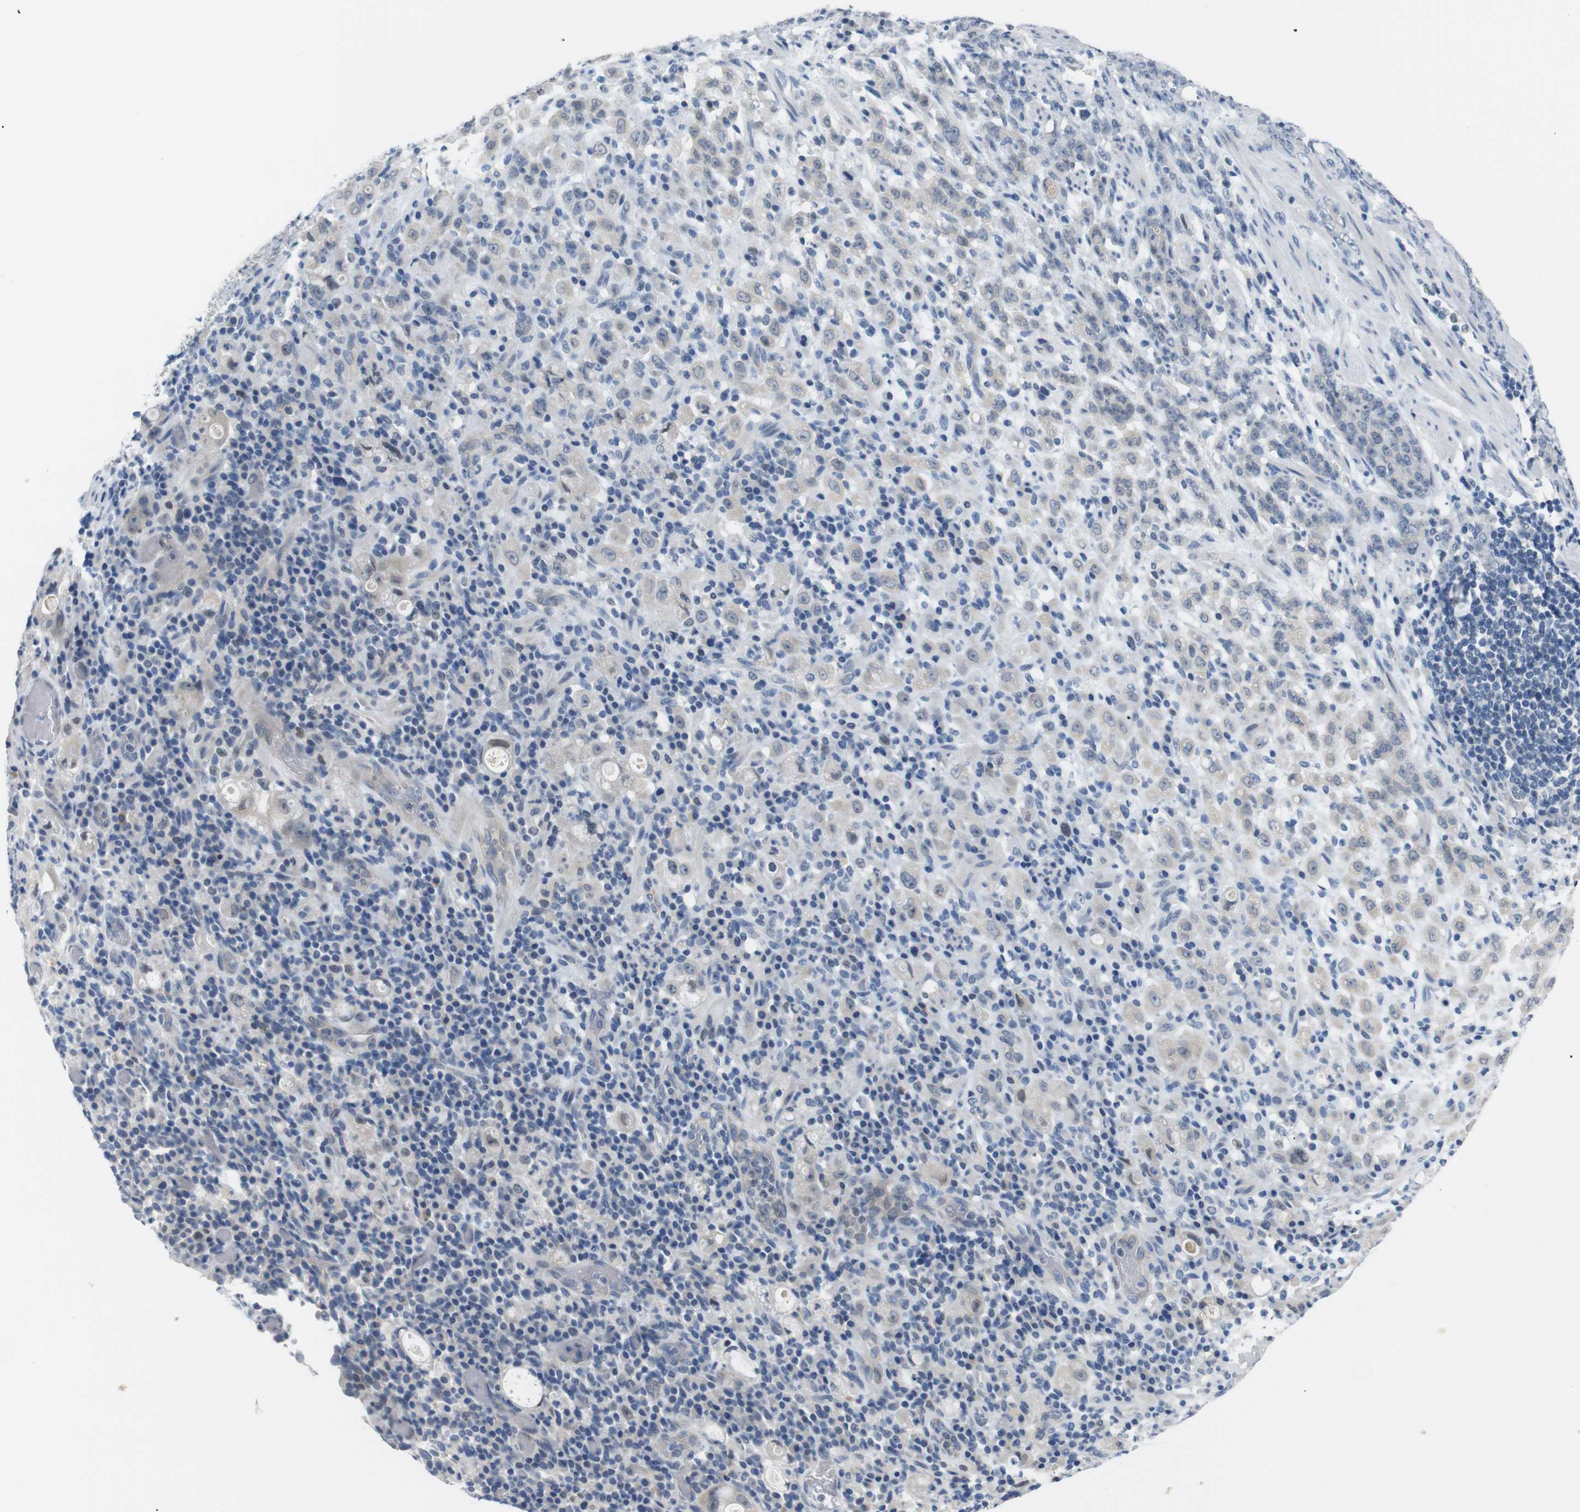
{"staining": {"intensity": "weak", "quantity": "<25%", "location": "cytoplasmic/membranous"}, "tissue": "stomach cancer", "cell_type": "Tumor cells", "image_type": "cancer", "snomed": [{"axis": "morphology", "description": "Adenocarcinoma, NOS"}, {"axis": "topography", "description": "Stomach, lower"}], "caption": "There is no significant expression in tumor cells of stomach cancer.", "gene": "CHRM5", "patient": {"sex": "male", "age": 88}}